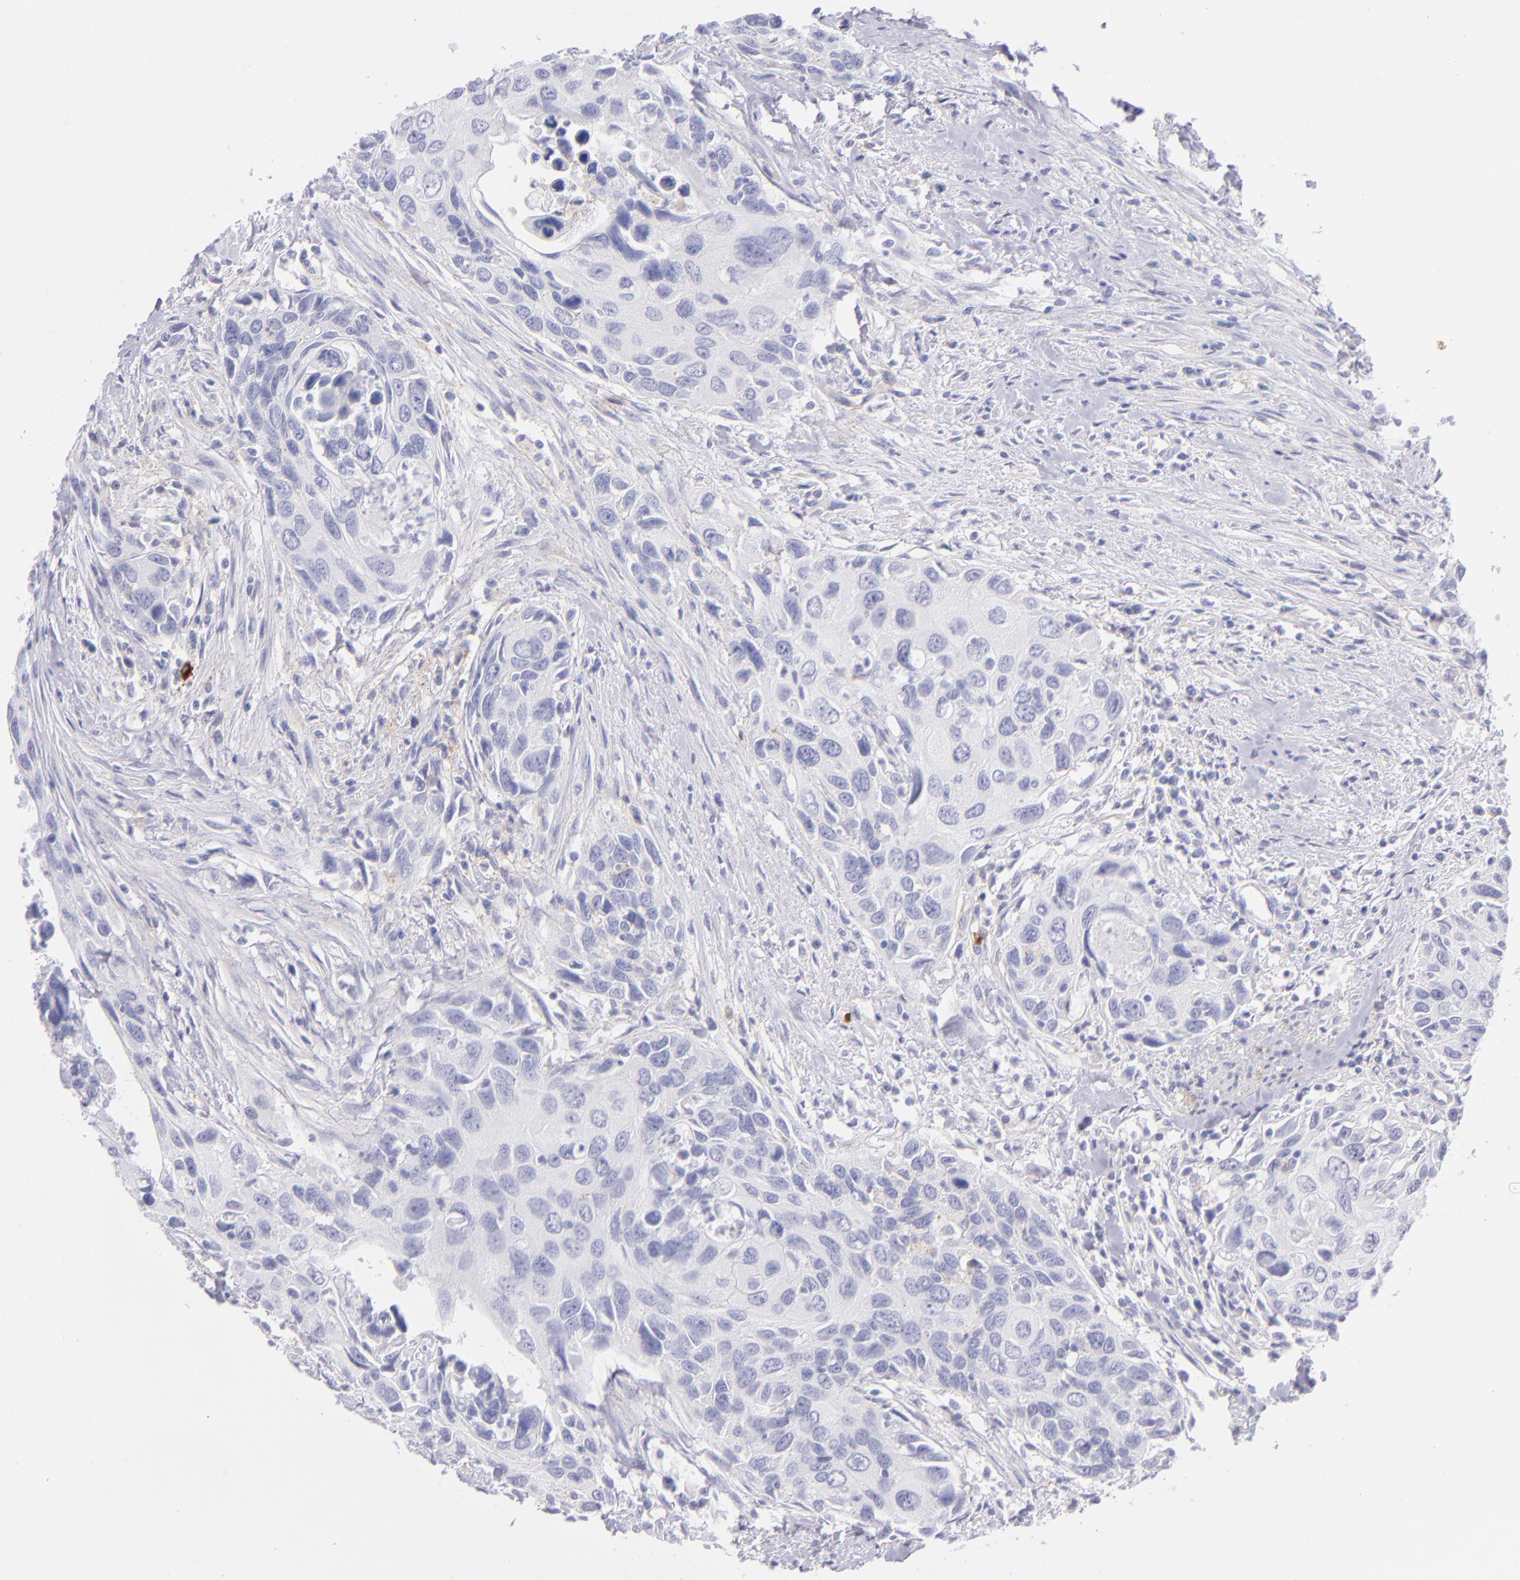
{"staining": {"intensity": "negative", "quantity": "none", "location": "none"}, "tissue": "urothelial cancer", "cell_type": "Tumor cells", "image_type": "cancer", "snomed": [{"axis": "morphology", "description": "Urothelial carcinoma, High grade"}, {"axis": "topography", "description": "Urinary bladder"}], "caption": "DAB immunohistochemical staining of human urothelial cancer shows no significant expression in tumor cells. The staining was performed using DAB to visualize the protein expression in brown, while the nuclei were stained in blue with hematoxylin (Magnification: 20x).", "gene": "CD81", "patient": {"sex": "male", "age": 71}}